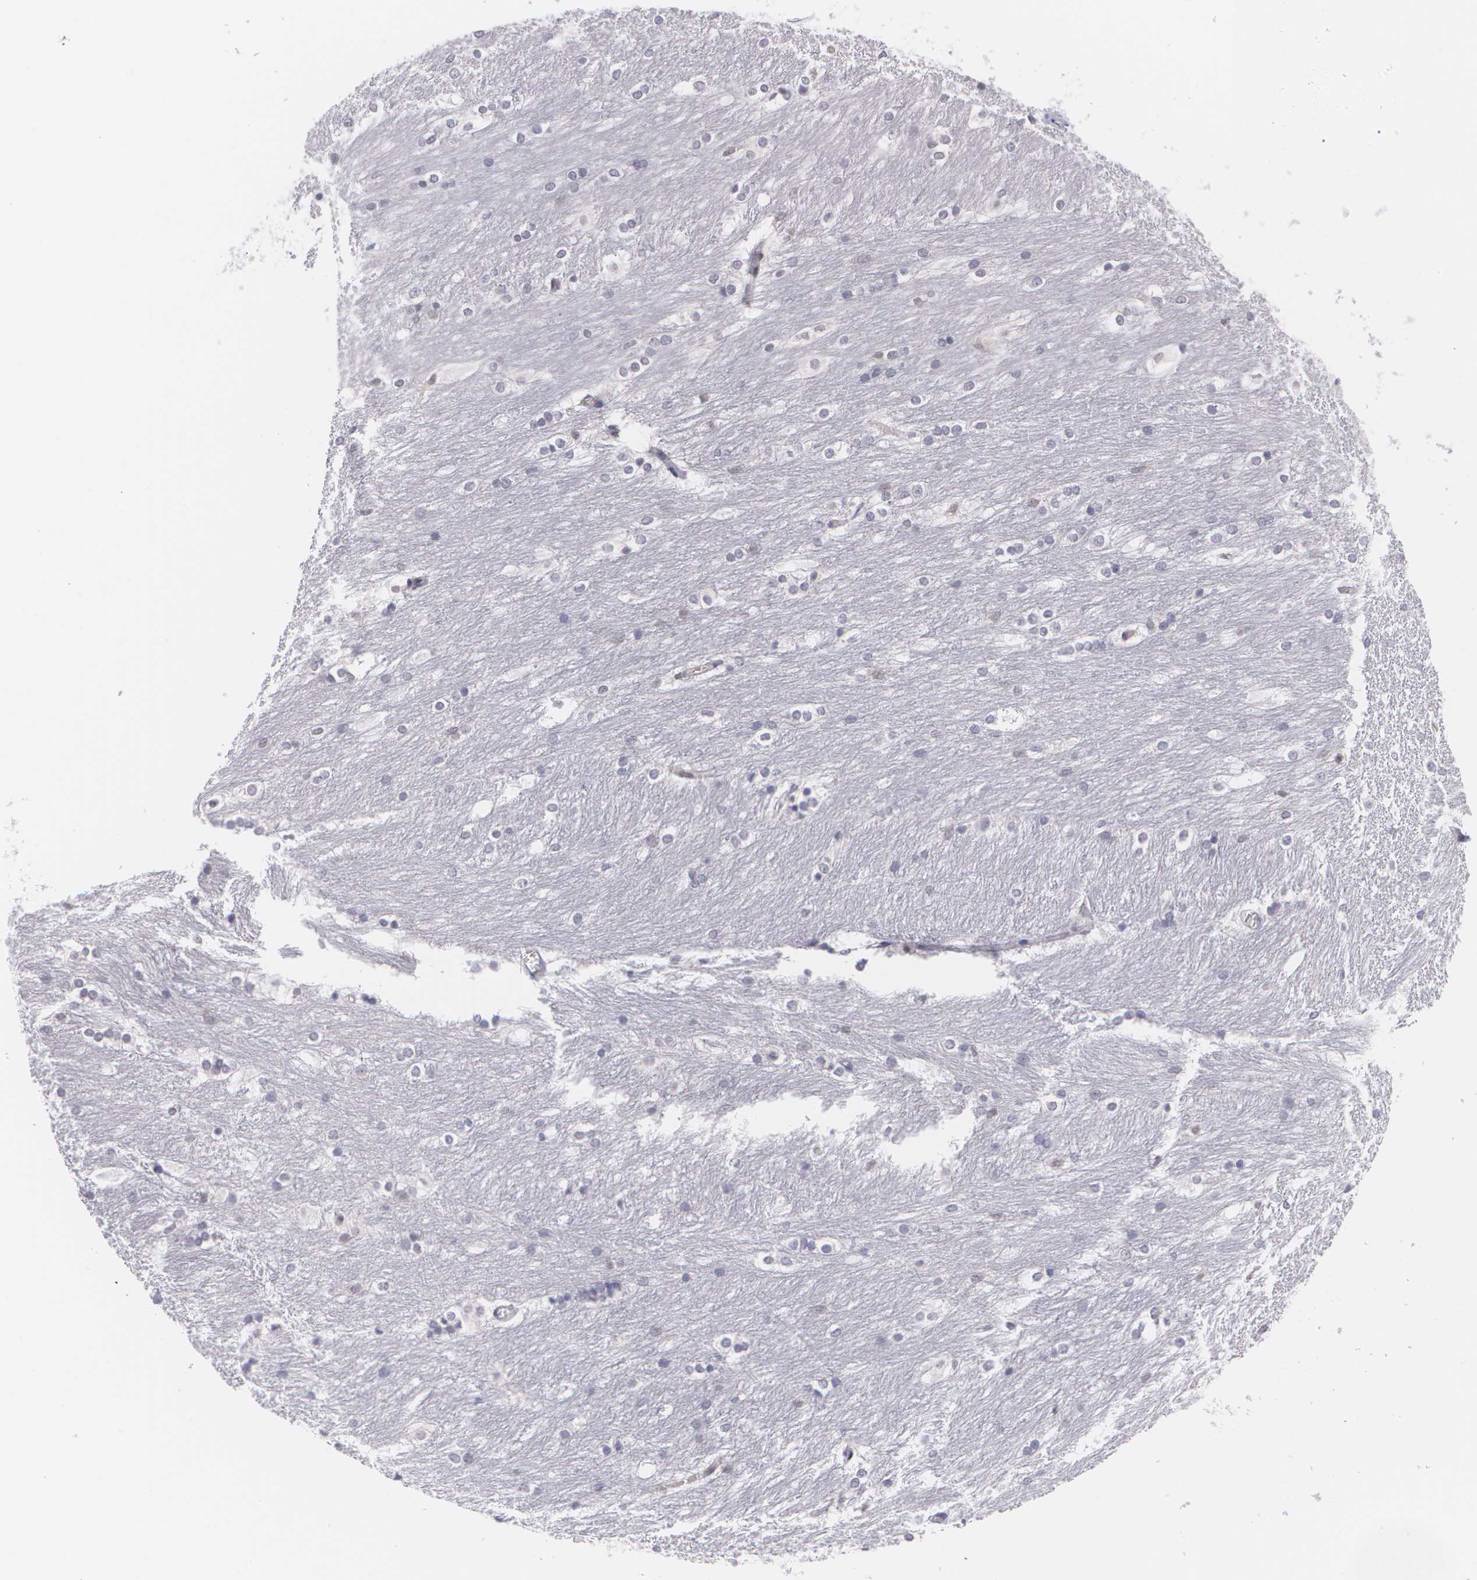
{"staining": {"intensity": "negative", "quantity": "none", "location": "none"}, "tissue": "caudate", "cell_type": "Glial cells", "image_type": "normal", "snomed": [{"axis": "morphology", "description": "Normal tissue, NOS"}, {"axis": "topography", "description": "Lateral ventricle wall"}], "caption": "Glial cells show no significant protein staining in benign caudate.", "gene": "BCL10", "patient": {"sex": "female", "age": 19}}